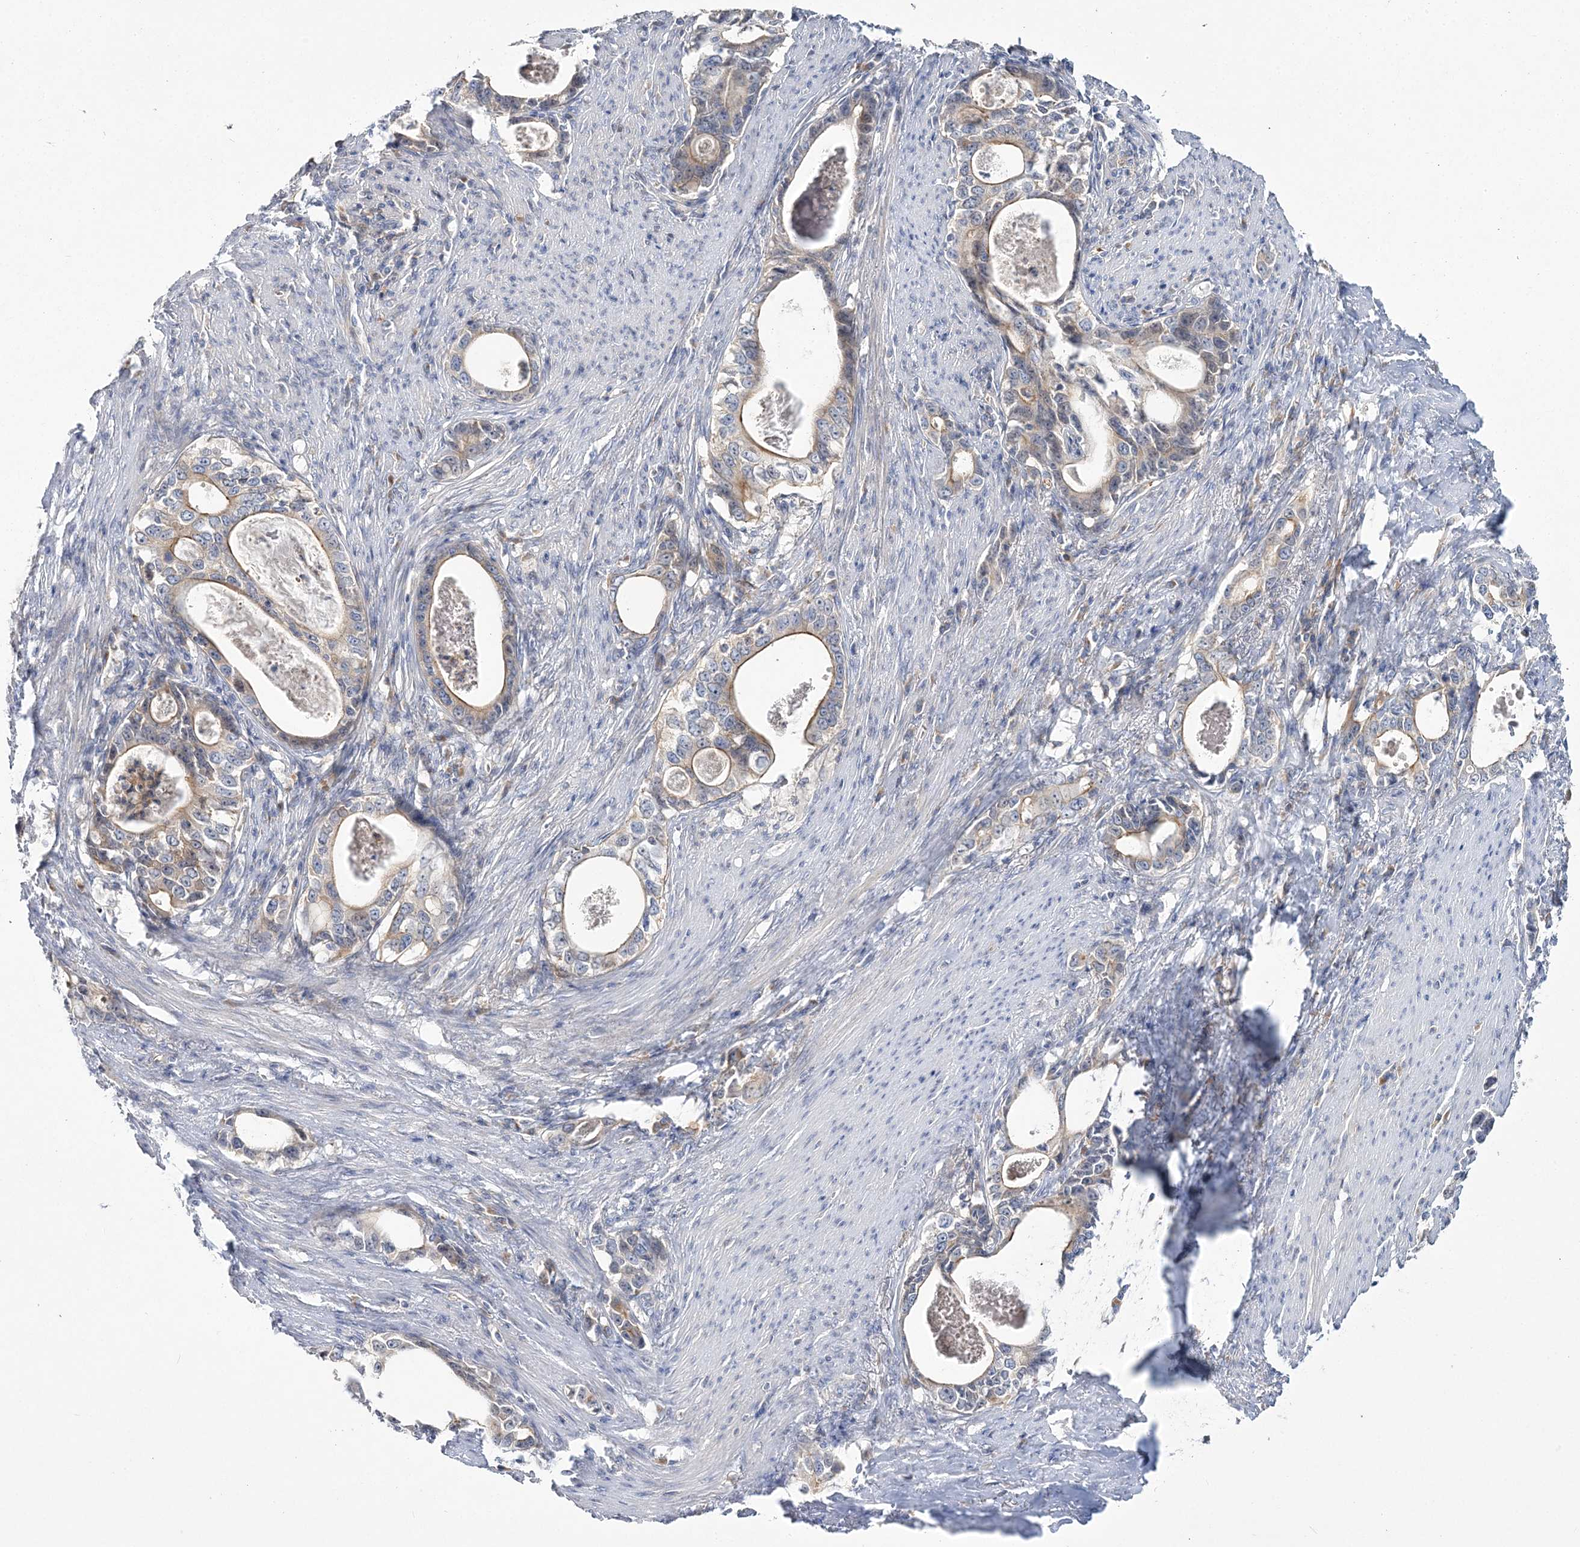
{"staining": {"intensity": "weak", "quantity": "<25%", "location": "cytoplasmic/membranous"}, "tissue": "stomach cancer", "cell_type": "Tumor cells", "image_type": "cancer", "snomed": [{"axis": "morphology", "description": "Adenocarcinoma, NOS"}, {"axis": "topography", "description": "Stomach, lower"}], "caption": "Immunohistochemical staining of stomach cancer (adenocarcinoma) shows no significant staining in tumor cells.", "gene": "ATP11B", "patient": {"sex": "female", "age": 72}}